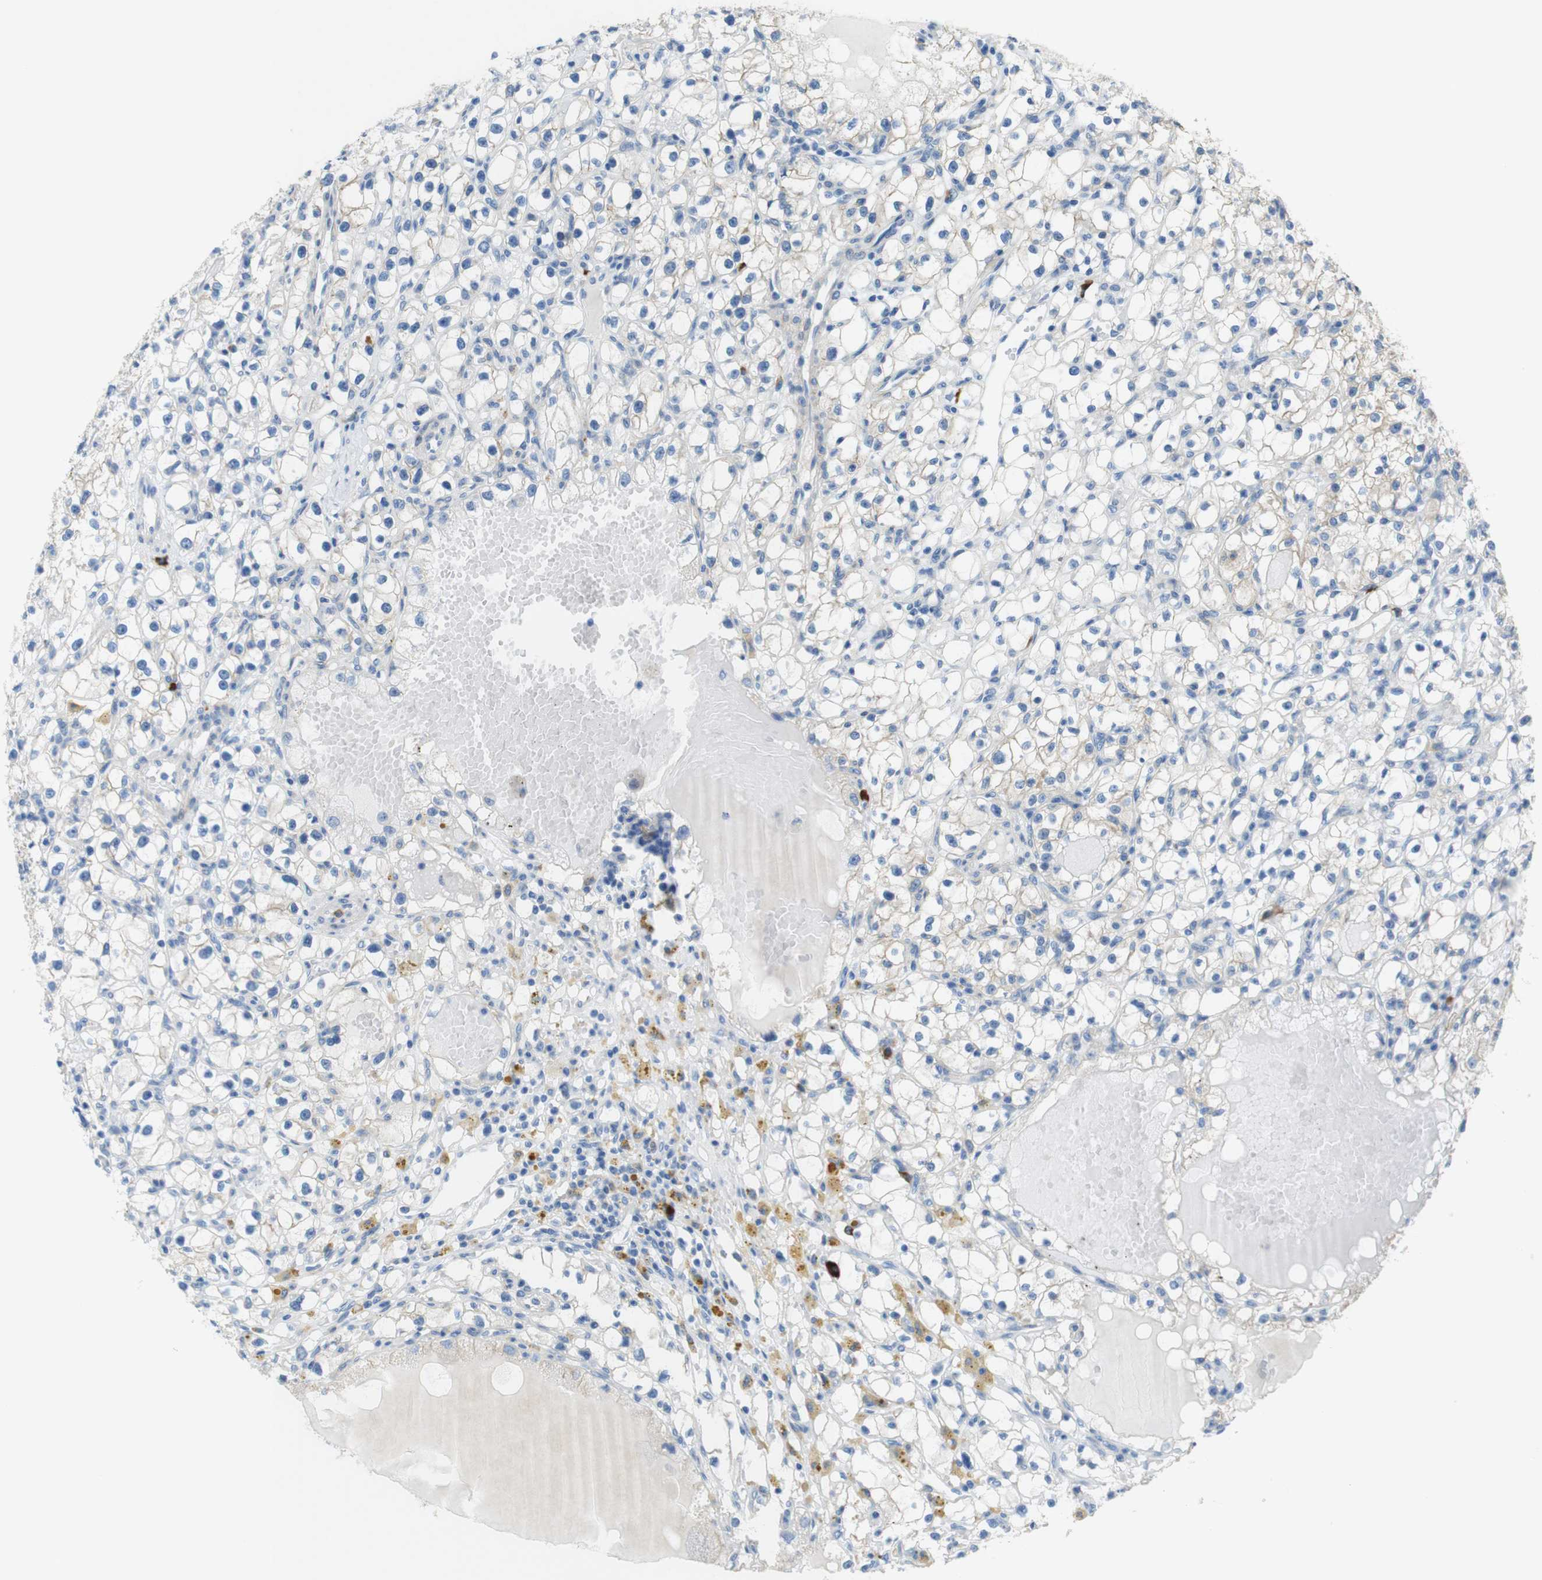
{"staining": {"intensity": "weak", "quantity": "<25%", "location": "cytoplasmic/membranous"}, "tissue": "renal cancer", "cell_type": "Tumor cells", "image_type": "cancer", "snomed": [{"axis": "morphology", "description": "Adenocarcinoma, NOS"}, {"axis": "topography", "description": "Kidney"}], "caption": "A high-resolution image shows IHC staining of renal cancer (adenocarcinoma), which shows no significant positivity in tumor cells.", "gene": "CLMN", "patient": {"sex": "male", "age": 56}}